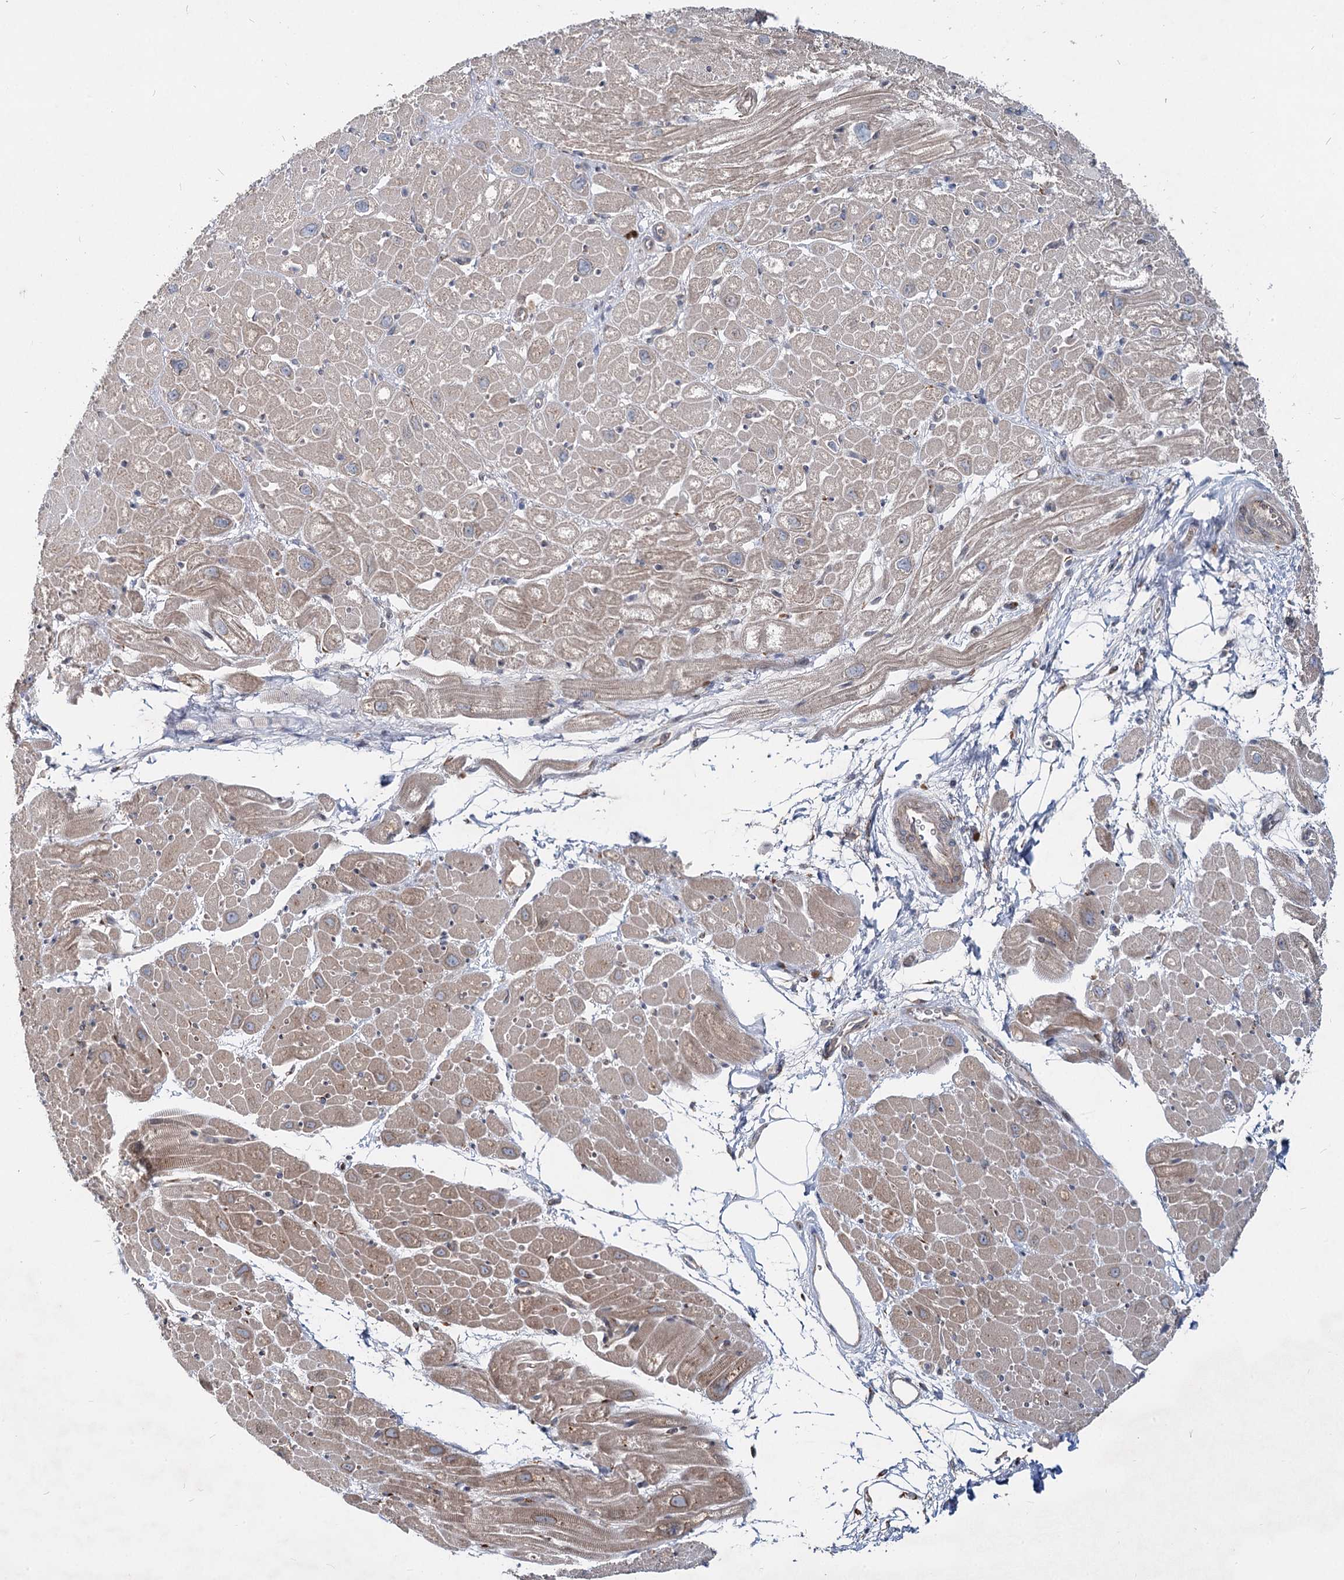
{"staining": {"intensity": "moderate", "quantity": "25%-75%", "location": "cytoplasmic/membranous"}, "tissue": "heart muscle", "cell_type": "Cardiomyocytes", "image_type": "normal", "snomed": [{"axis": "morphology", "description": "Normal tissue, NOS"}, {"axis": "topography", "description": "Heart"}], "caption": "Immunohistochemical staining of normal heart muscle reveals medium levels of moderate cytoplasmic/membranous expression in approximately 25%-75% of cardiomyocytes. (IHC, brightfield microscopy, high magnification).", "gene": "SPART", "patient": {"sex": "male", "age": 50}}